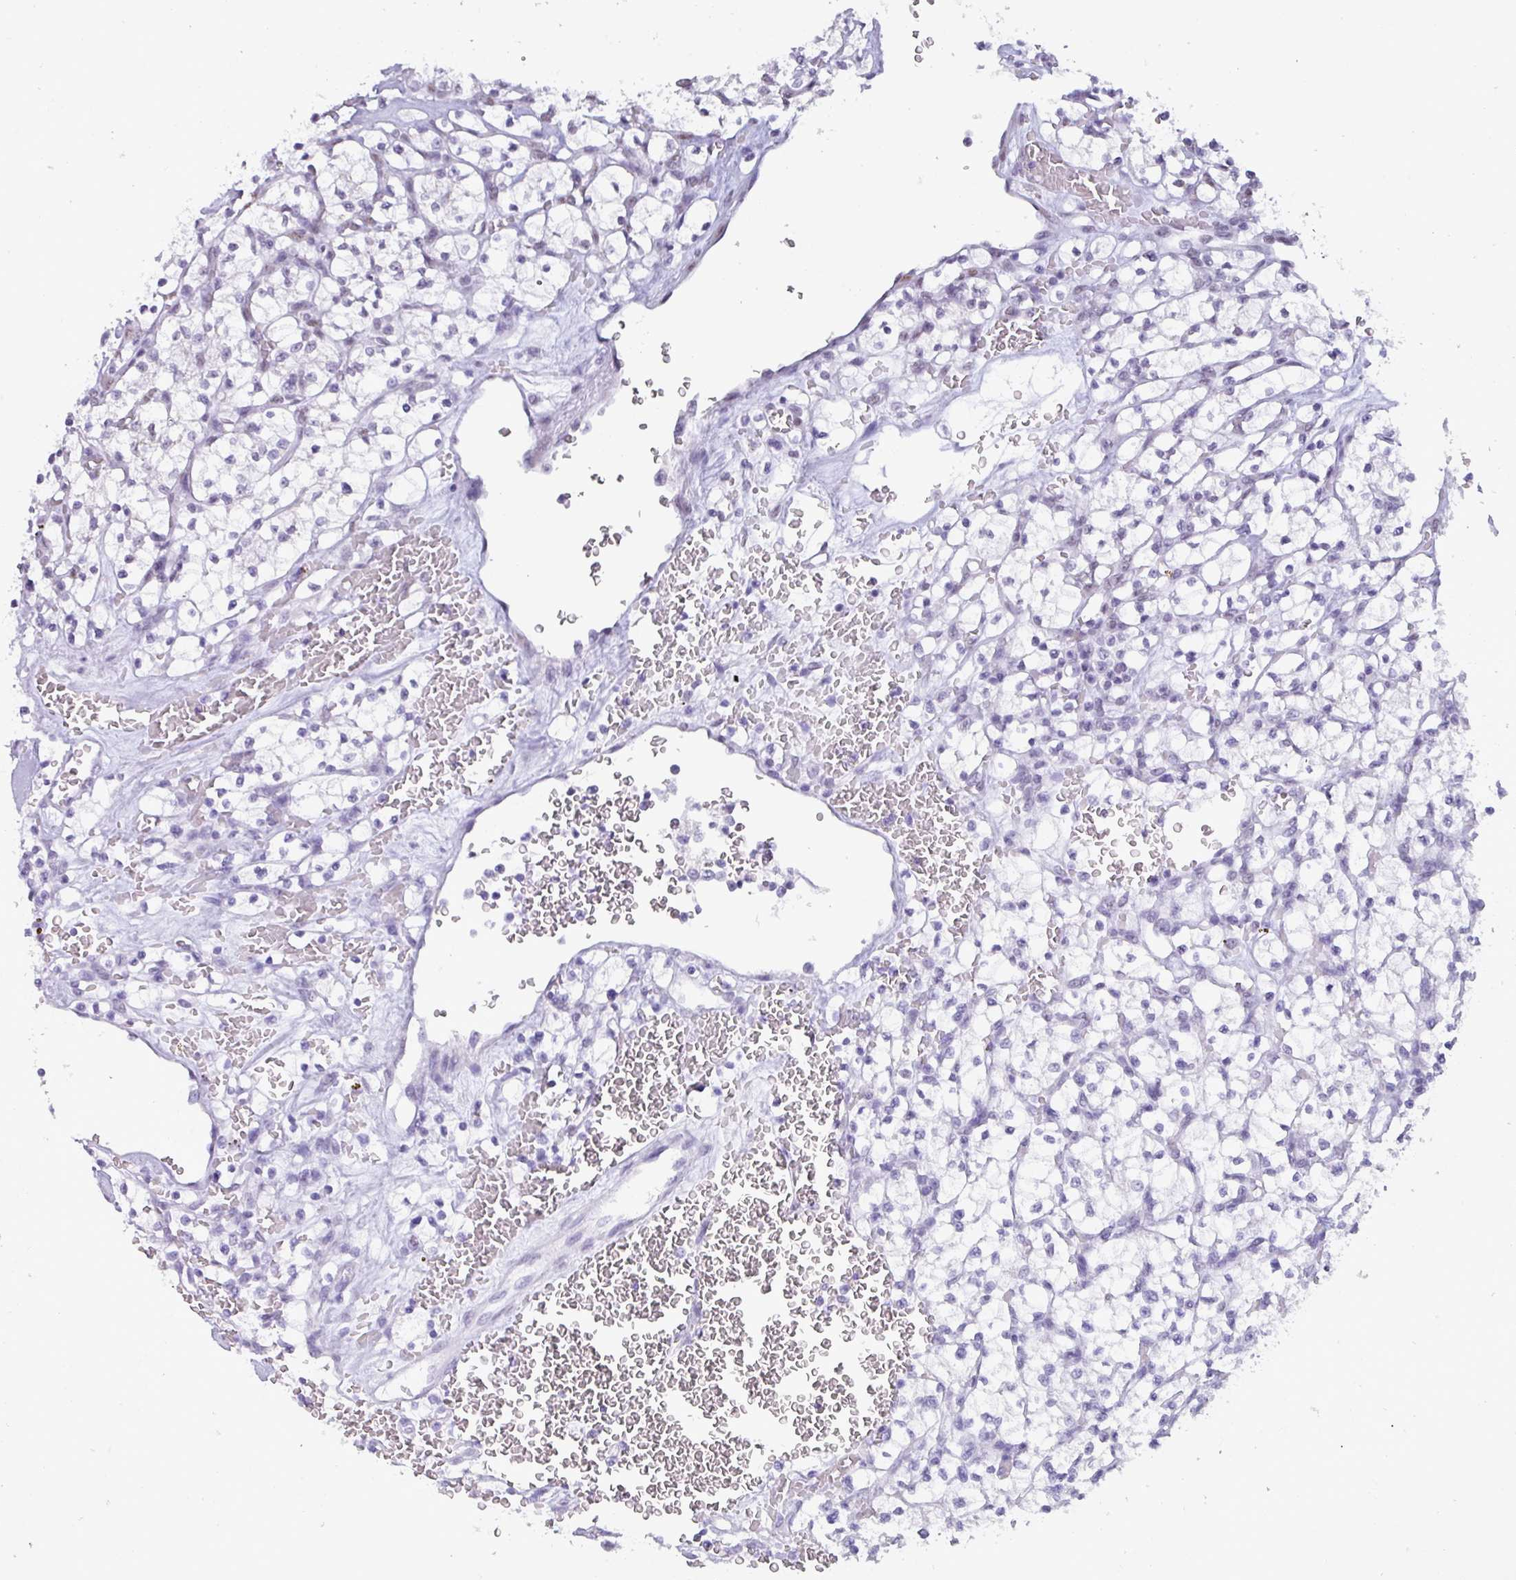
{"staining": {"intensity": "negative", "quantity": "none", "location": "none"}, "tissue": "renal cancer", "cell_type": "Tumor cells", "image_type": "cancer", "snomed": [{"axis": "morphology", "description": "Adenocarcinoma, NOS"}, {"axis": "topography", "description": "Kidney"}], "caption": "Protein analysis of adenocarcinoma (renal) shows no significant expression in tumor cells. (Stains: DAB IHC with hematoxylin counter stain, Microscopy: brightfield microscopy at high magnification).", "gene": "PUF60", "patient": {"sex": "female", "age": 64}}